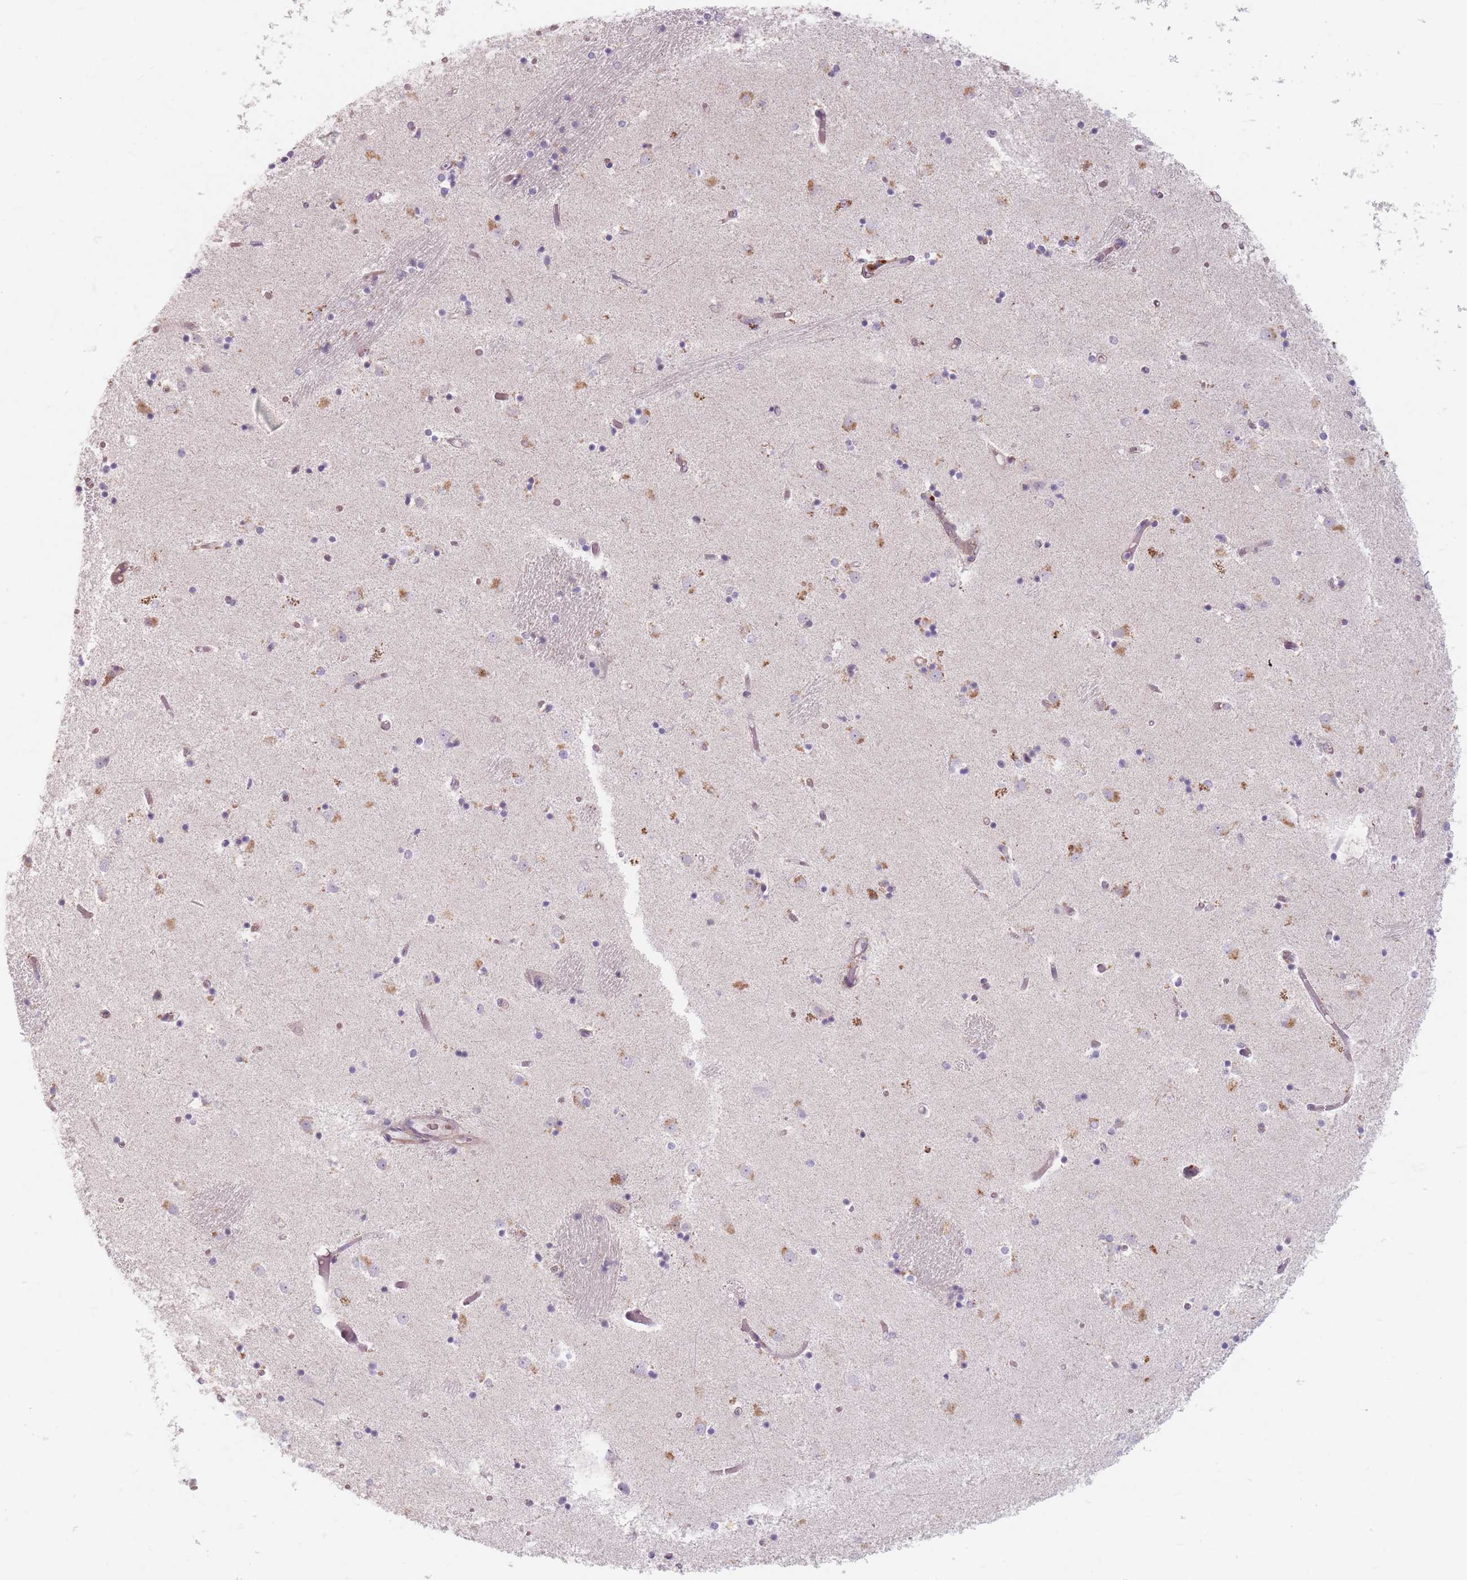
{"staining": {"intensity": "weak", "quantity": "<25%", "location": "cytoplasmic/membranous"}, "tissue": "caudate", "cell_type": "Glial cells", "image_type": "normal", "snomed": [{"axis": "morphology", "description": "Normal tissue, NOS"}, {"axis": "topography", "description": "Lateral ventricle wall"}], "caption": "A photomicrograph of human caudate is negative for staining in glial cells. (Stains: DAB immunohistochemistry with hematoxylin counter stain, Microscopy: brightfield microscopy at high magnification).", "gene": "CHCHD7", "patient": {"sex": "female", "age": 52}}